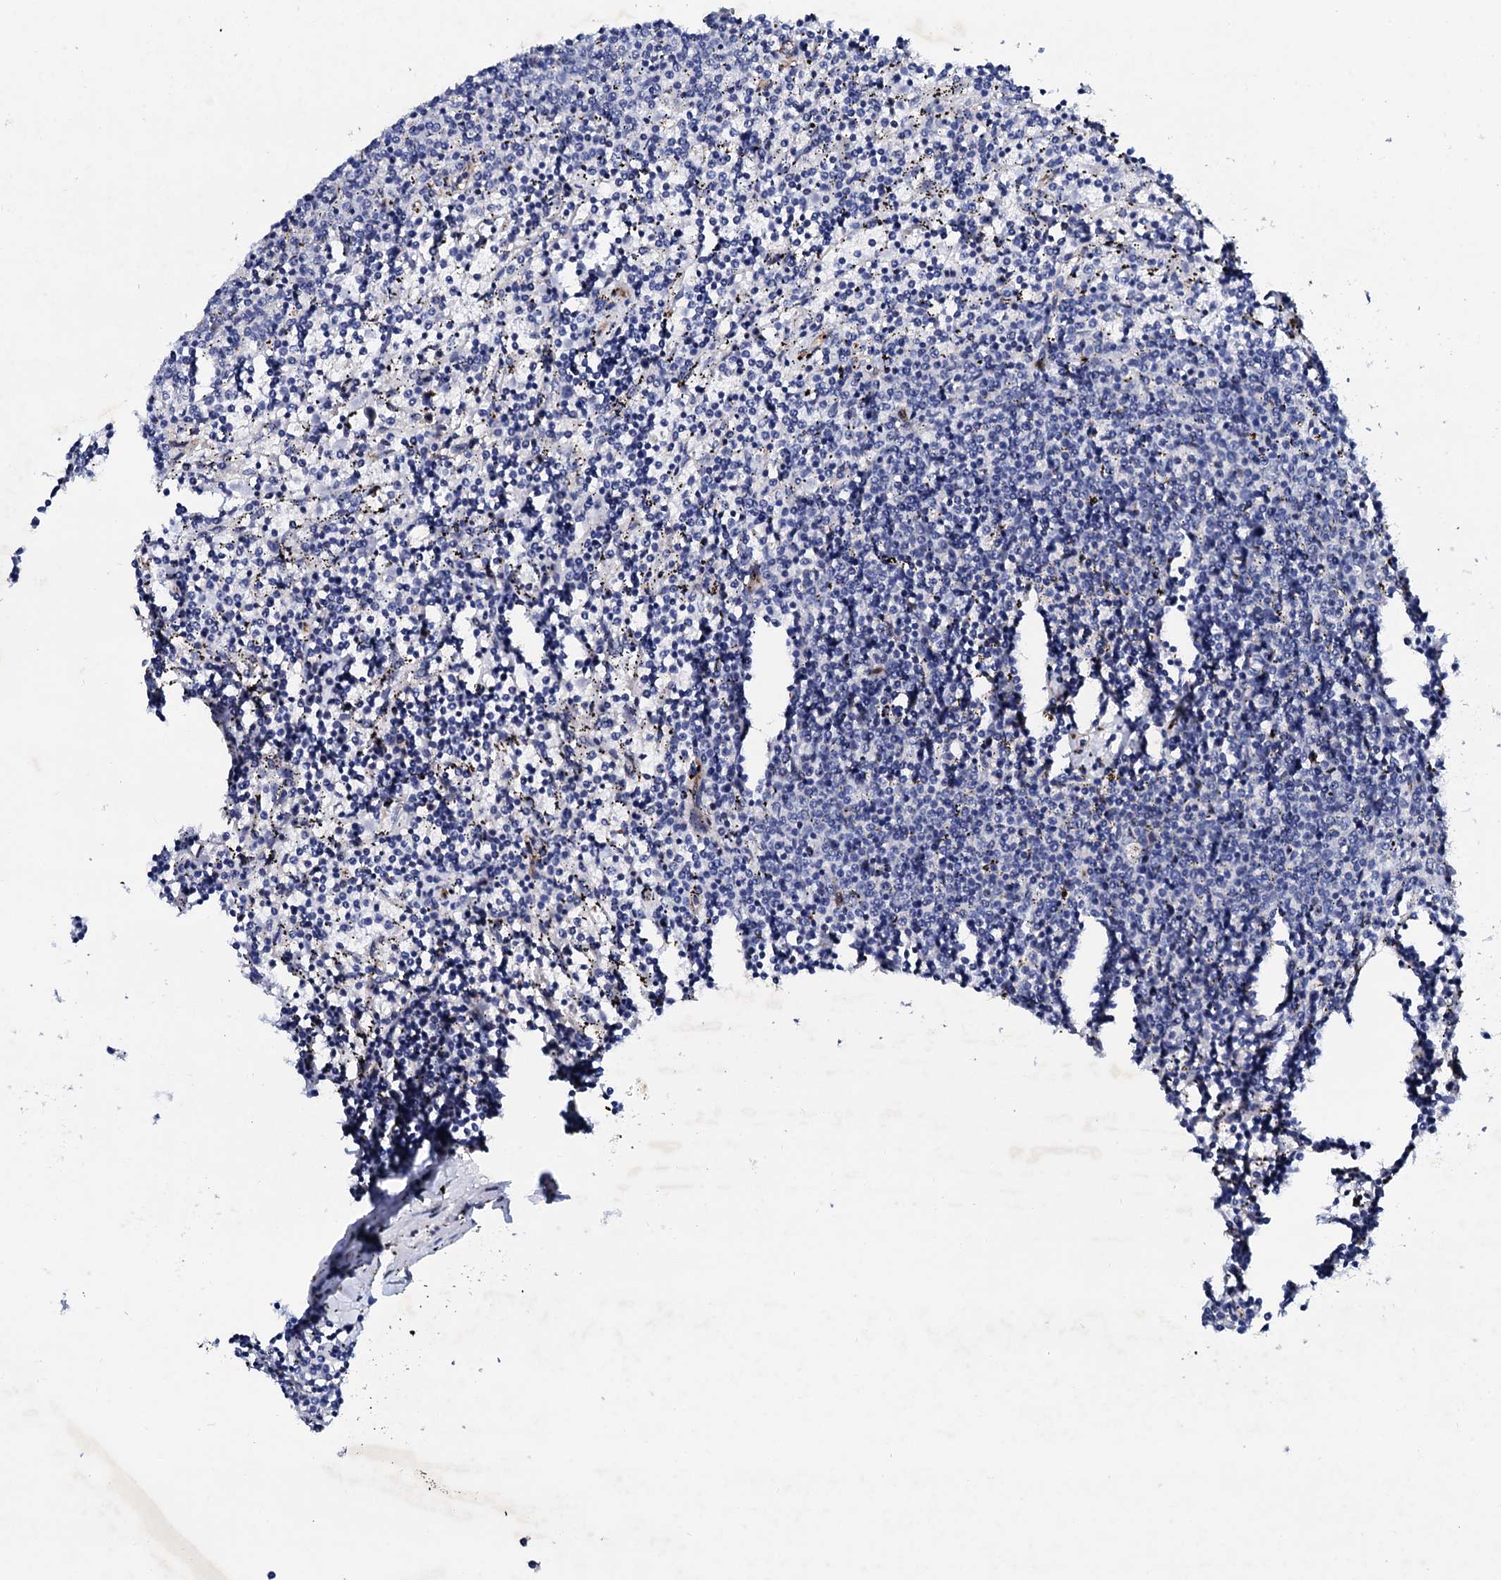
{"staining": {"intensity": "negative", "quantity": "none", "location": "none"}, "tissue": "lymphoma", "cell_type": "Tumor cells", "image_type": "cancer", "snomed": [{"axis": "morphology", "description": "Malignant lymphoma, non-Hodgkin's type, Low grade"}, {"axis": "topography", "description": "Spleen"}], "caption": "DAB immunohistochemical staining of low-grade malignant lymphoma, non-Hodgkin's type demonstrates no significant positivity in tumor cells.", "gene": "TRDN", "patient": {"sex": "female", "age": 50}}